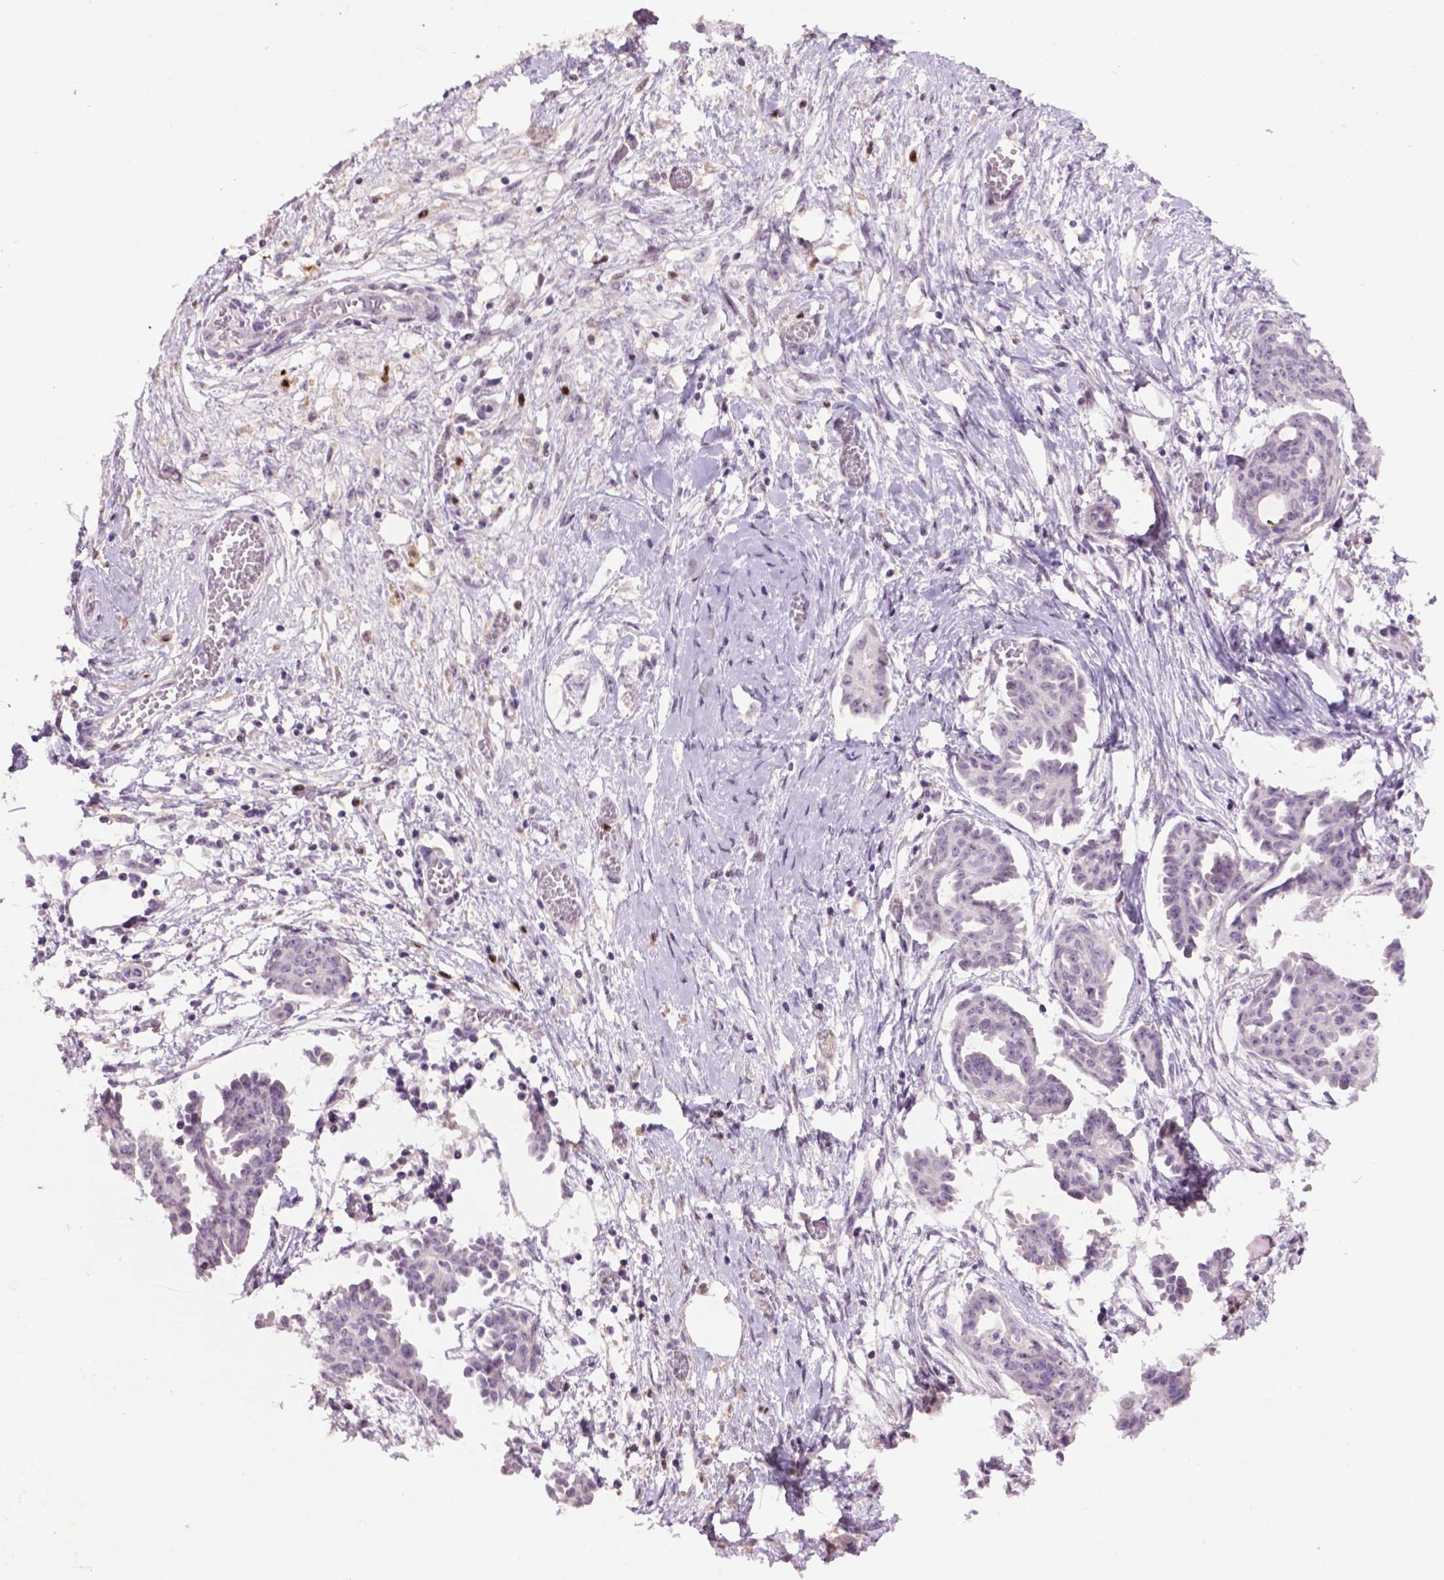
{"staining": {"intensity": "negative", "quantity": "none", "location": "none"}, "tissue": "ovarian cancer", "cell_type": "Tumor cells", "image_type": "cancer", "snomed": [{"axis": "morphology", "description": "Cystadenocarcinoma, serous, NOS"}, {"axis": "topography", "description": "Ovary"}], "caption": "DAB (3,3'-diaminobenzidine) immunohistochemical staining of human ovarian serous cystadenocarcinoma demonstrates no significant staining in tumor cells.", "gene": "TH", "patient": {"sex": "female", "age": 71}}